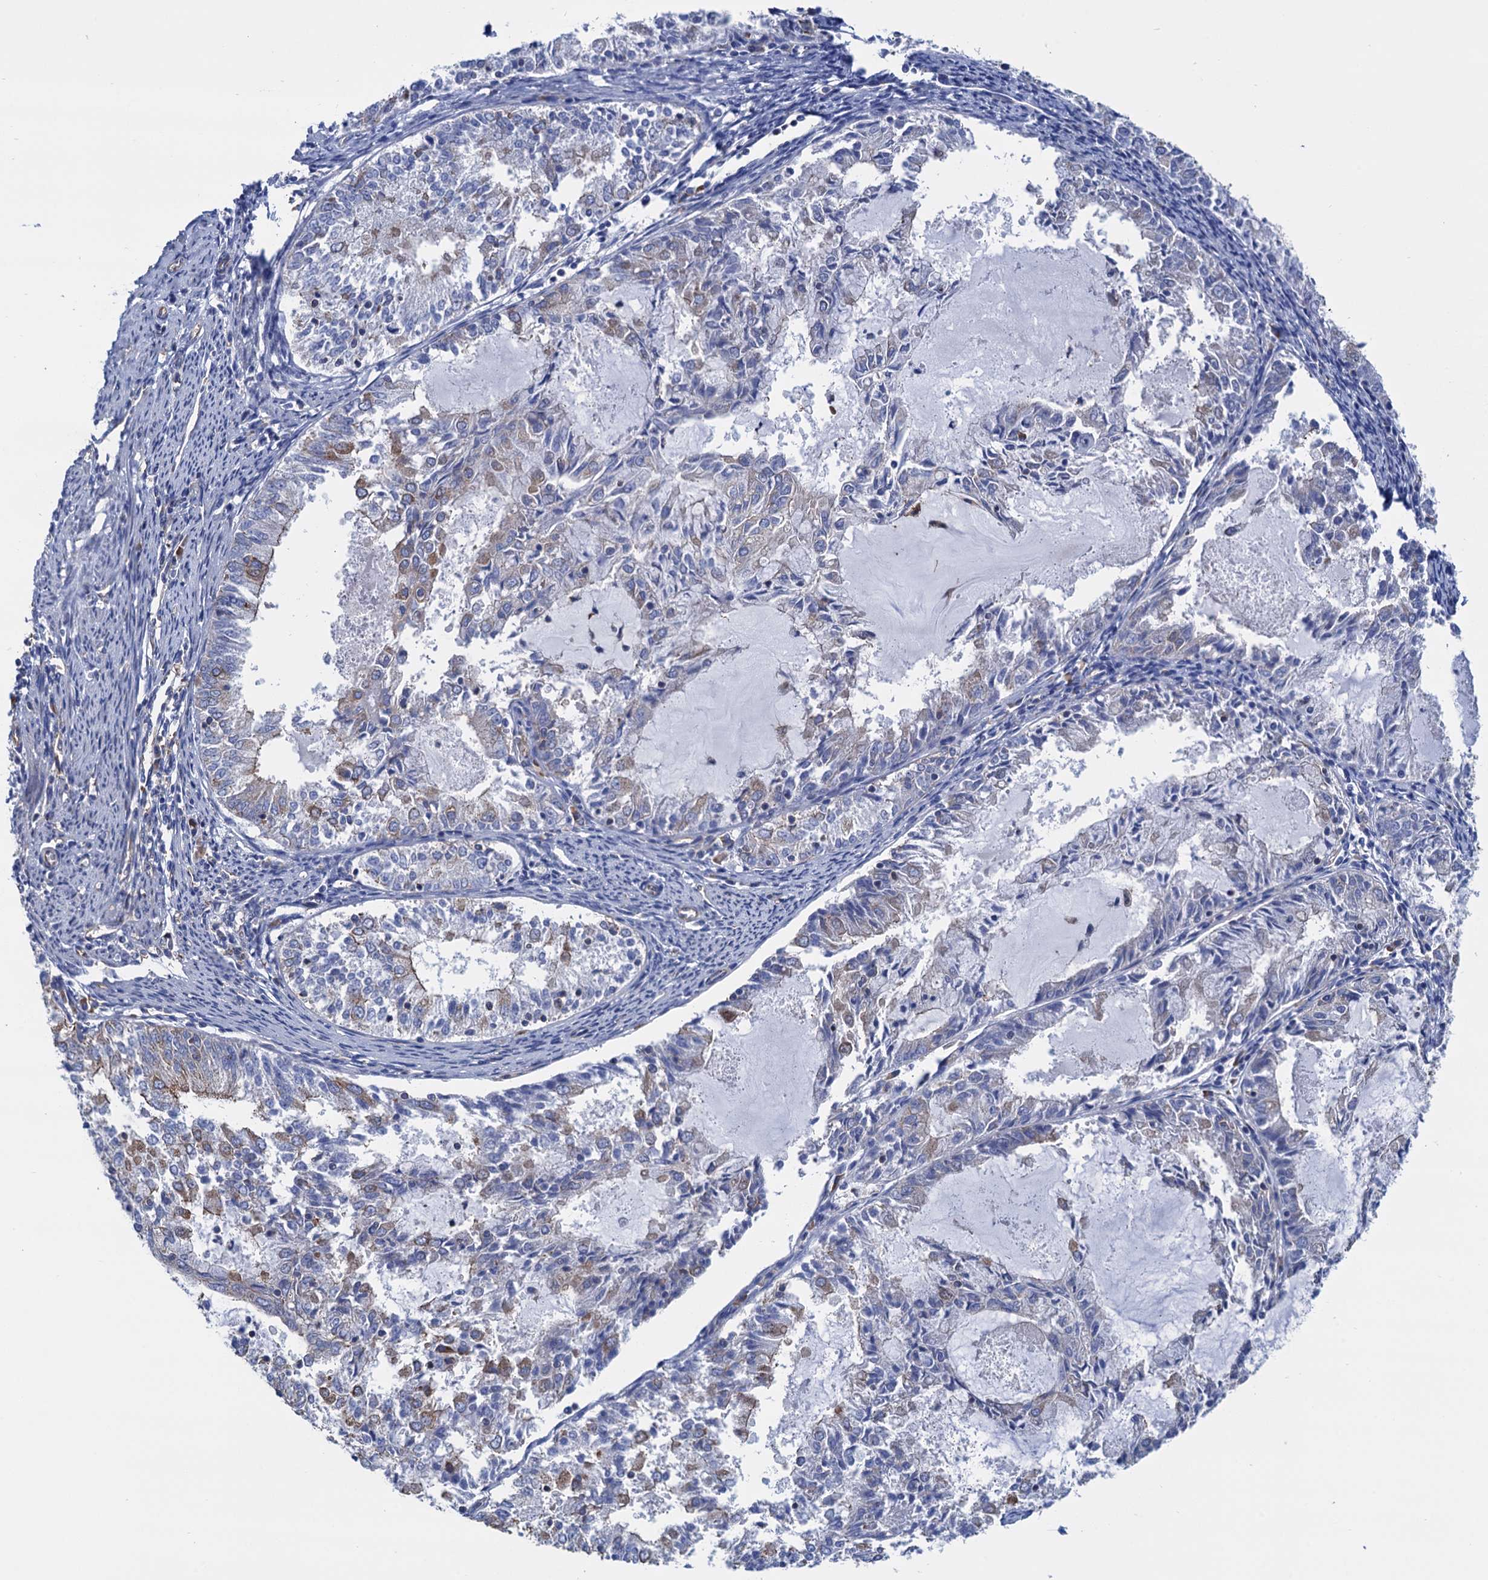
{"staining": {"intensity": "weak", "quantity": "<25%", "location": "cytoplasmic/membranous"}, "tissue": "endometrial cancer", "cell_type": "Tumor cells", "image_type": "cancer", "snomed": [{"axis": "morphology", "description": "Adenocarcinoma, NOS"}, {"axis": "topography", "description": "Endometrium"}], "caption": "An image of human endometrial adenocarcinoma is negative for staining in tumor cells.", "gene": "SLC12A7", "patient": {"sex": "female", "age": 57}}